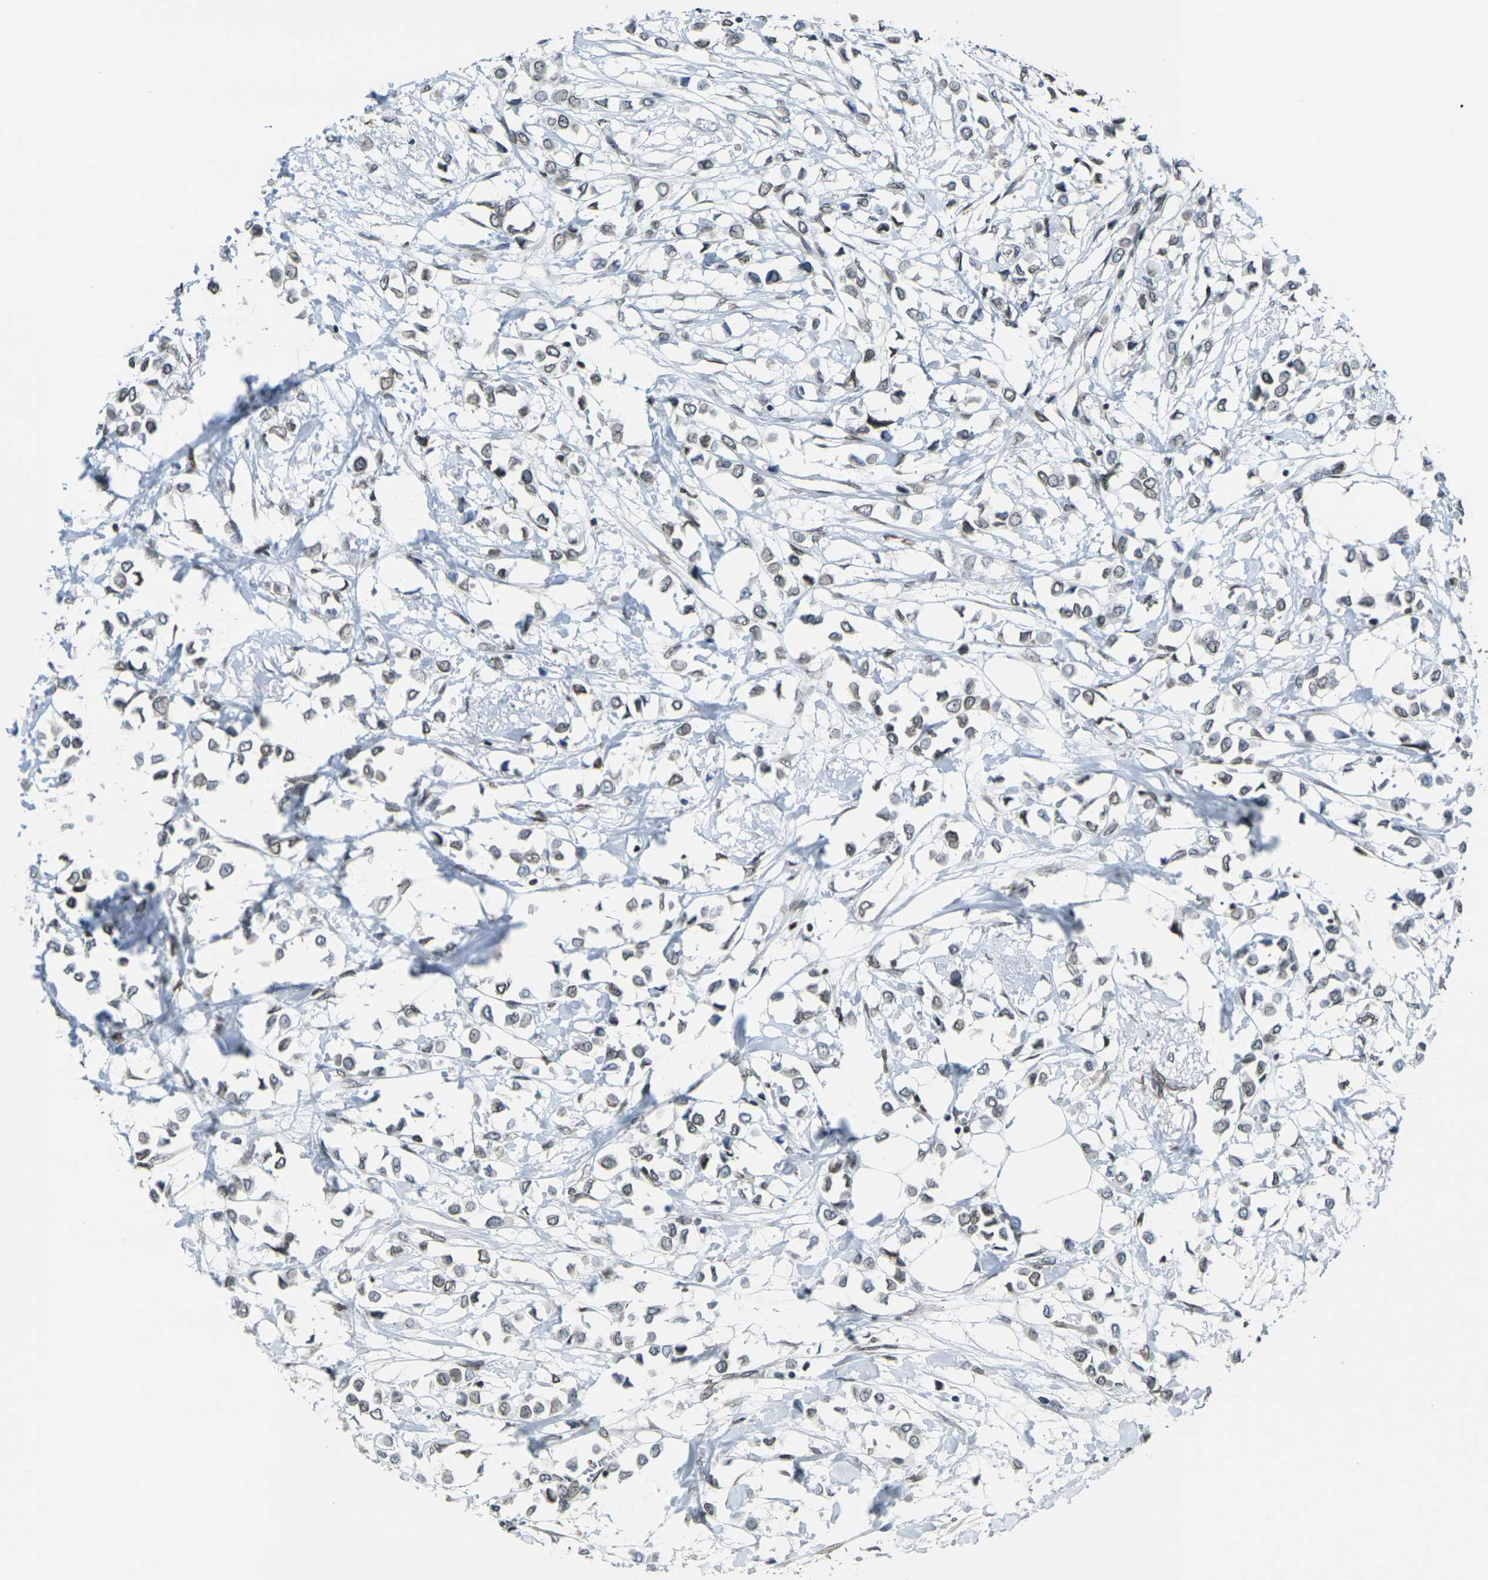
{"staining": {"intensity": "moderate", "quantity": "<25%", "location": "cytoplasmic/membranous,nuclear"}, "tissue": "breast cancer", "cell_type": "Tumor cells", "image_type": "cancer", "snomed": [{"axis": "morphology", "description": "Lobular carcinoma"}, {"axis": "topography", "description": "Breast"}], "caption": "DAB (3,3'-diaminobenzidine) immunohistochemical staining of breast cancer (lobular carcinoma) reveals moderate cytoplasmic/membranous and nuclear protein positivity in approximately <25% of tumor cells.", "gene": "BRDT", "patient": {"sex": "female", "age": 51}}